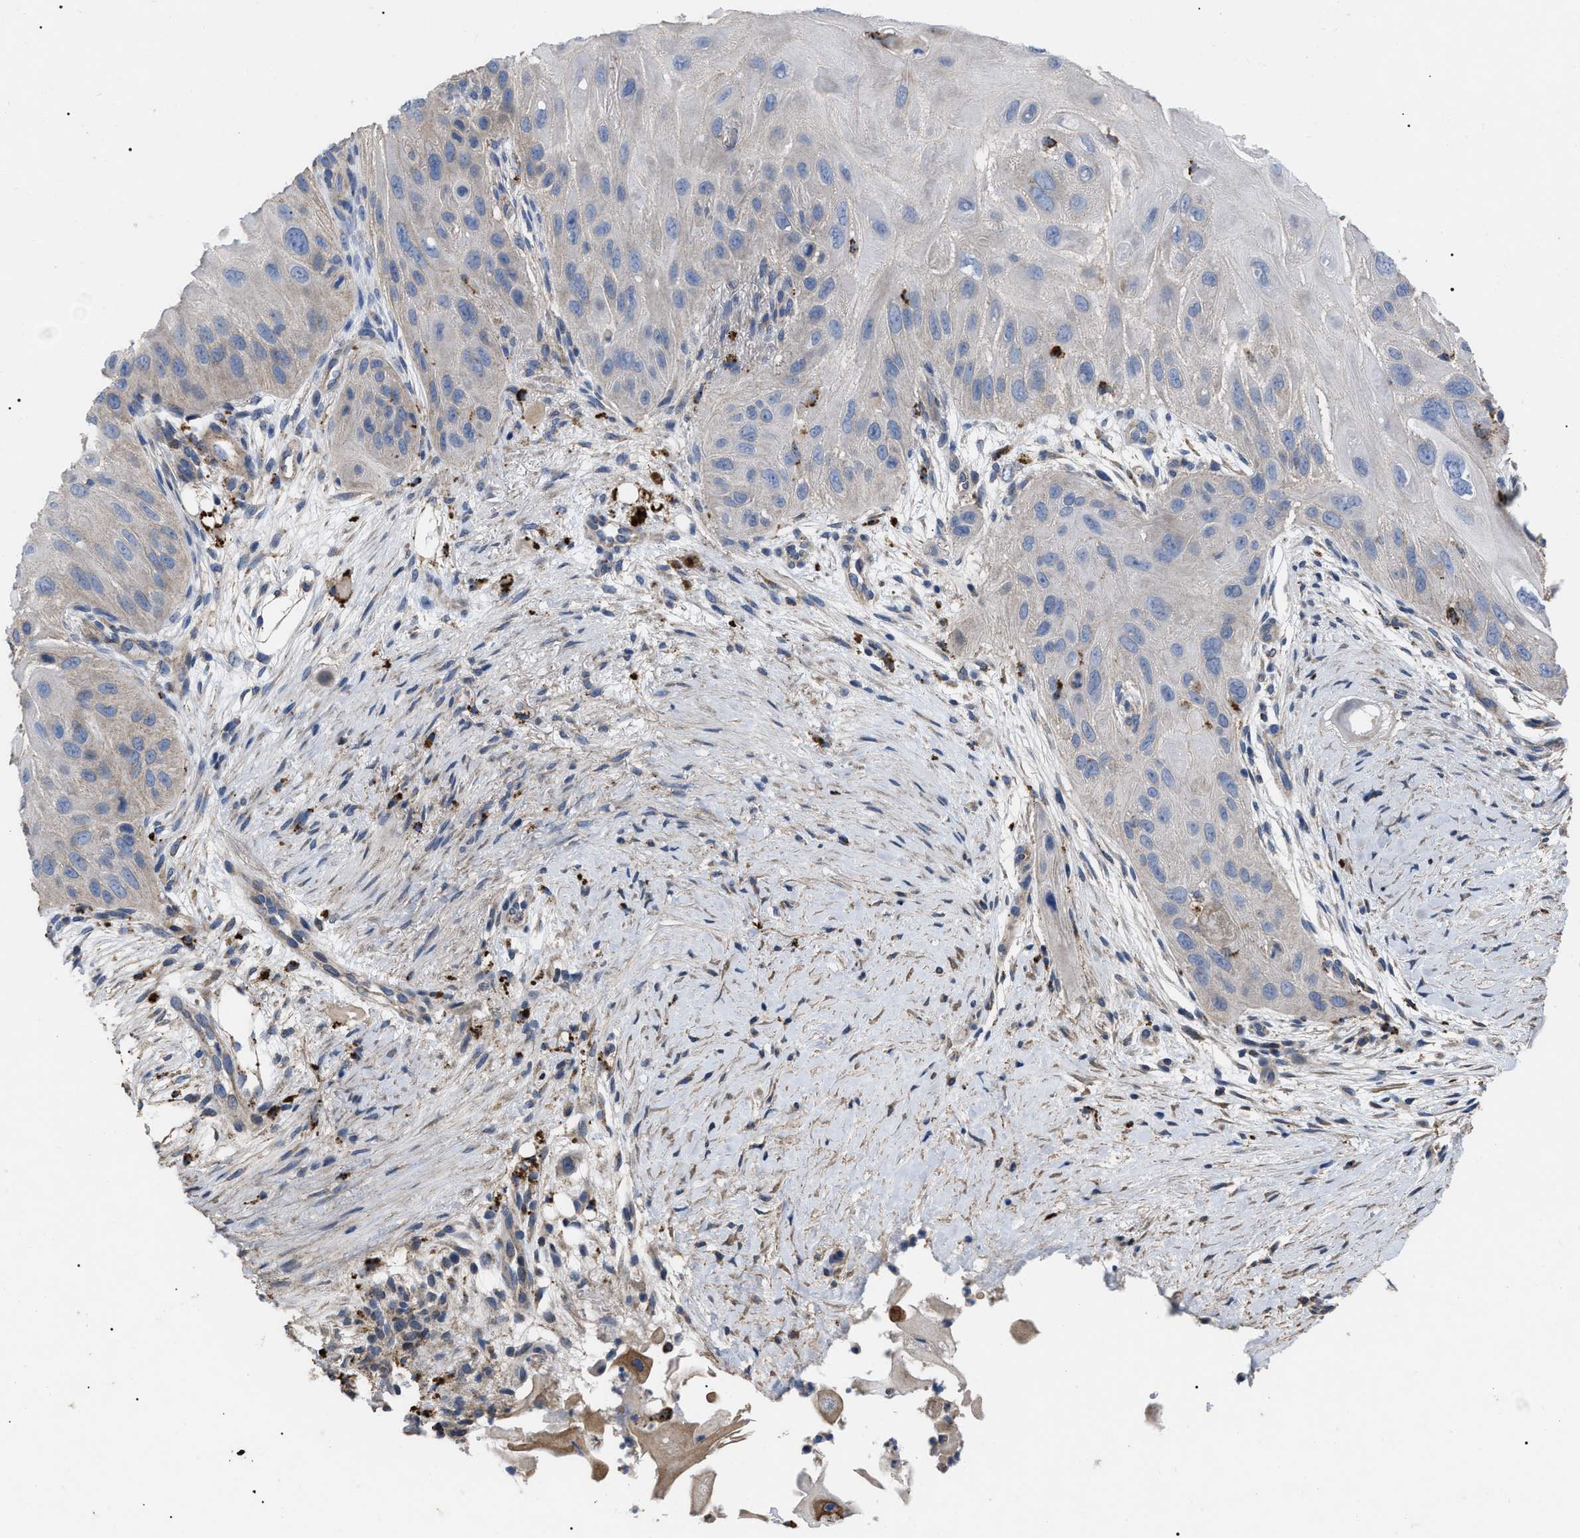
{"staining": {"intensity": "negative", "quantity": "none", "location": "none"}, "tissue": "skin cancer", "cell_type": "Tumor cells", "image_type": "cancer", "snomed": [{"axis": "morphology", "description": "Squamous cell carcinoma, NOS"}, {"axis": "topography", "description": "Skin"}], "caption": "Skin cancer (squamous cell carcinoma) stained for a protein using immunohistochemistry (IHC) exhibits no staining tumor cells.", "gene": "FAM171A2", "patient": {"sex": "female", "age": 77}}